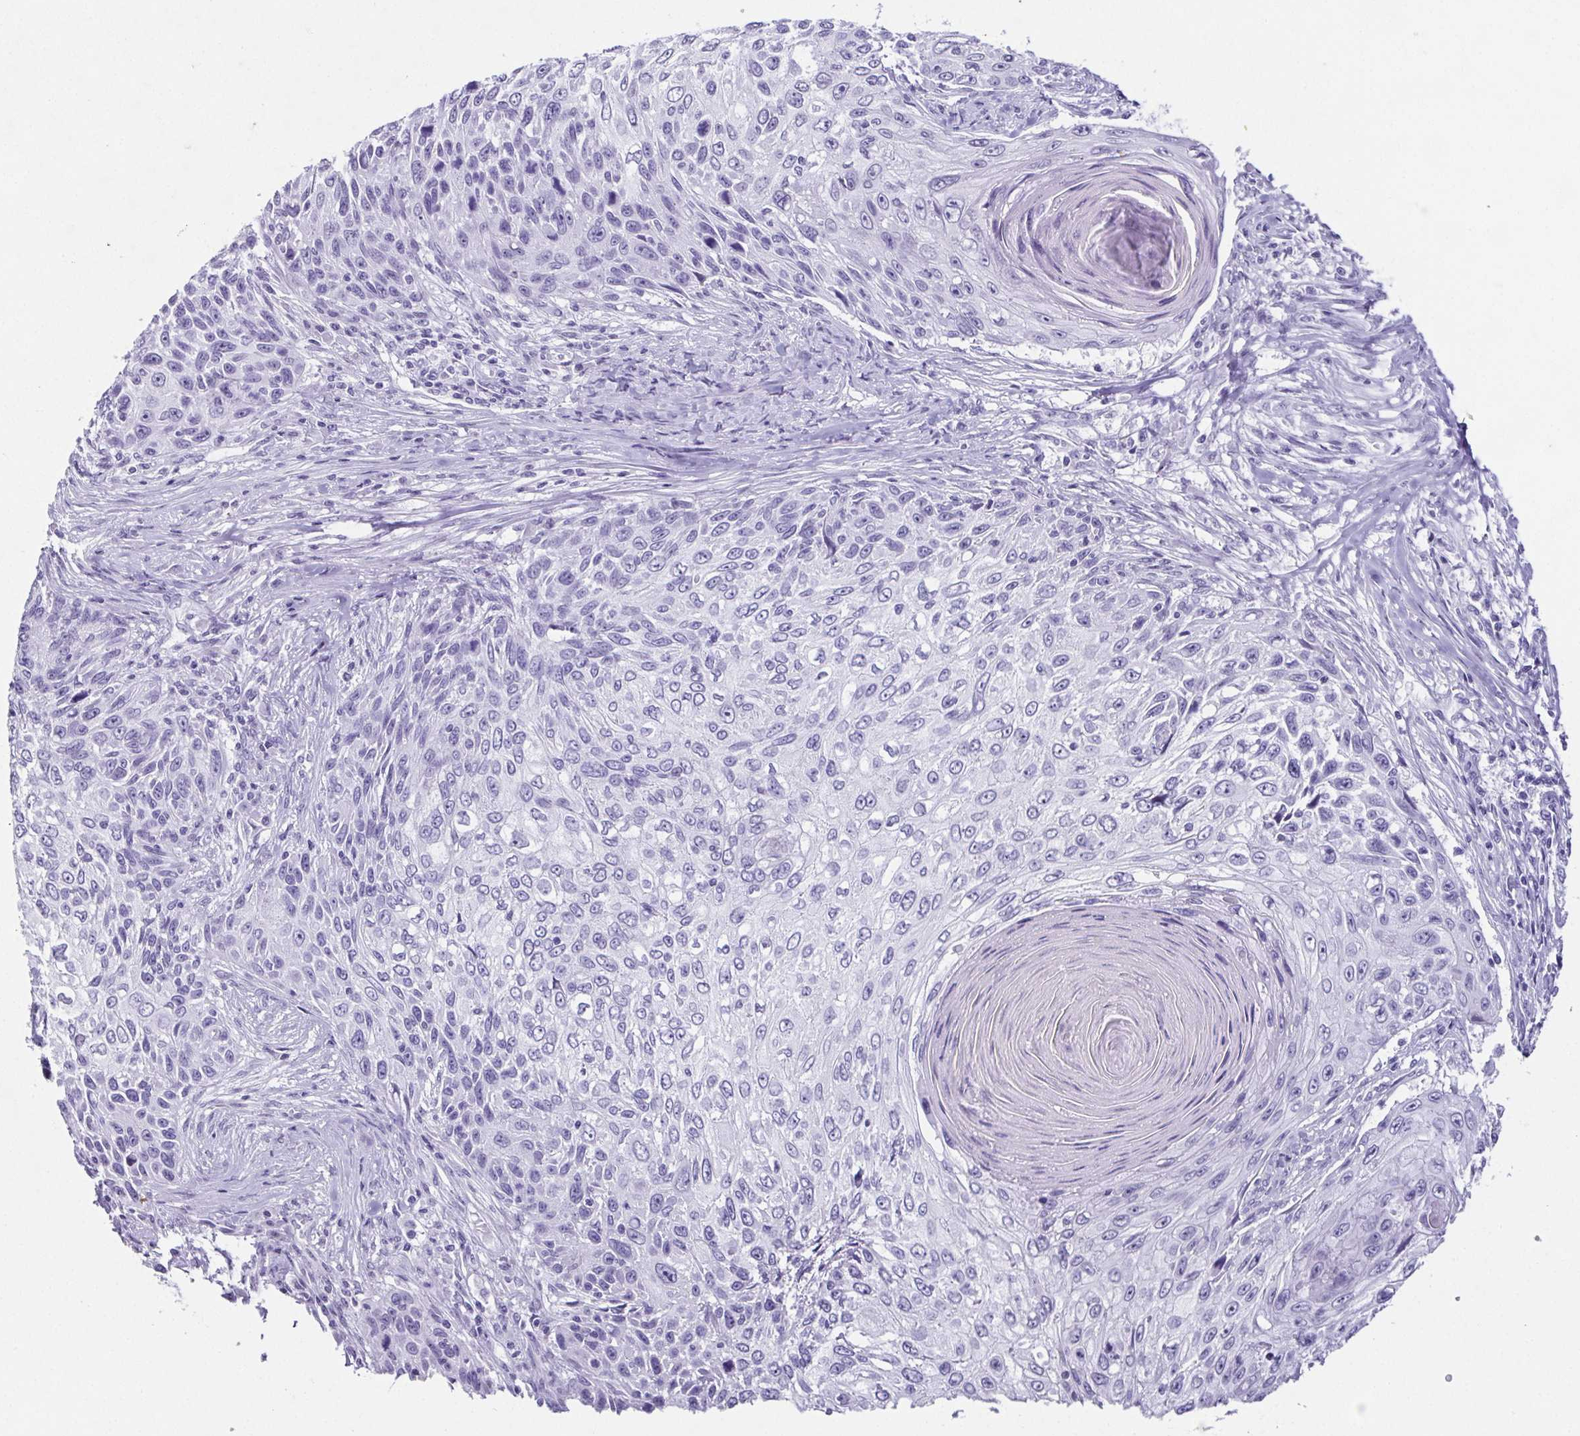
{"staining": {"intensity": "negative", "quantity": "none", "location": "none"}, "tissue": "skin cancer", "cell_type": "Tumor cells", "image_type": "cancer", "snomed": [{"axis": "morphology", "description": "Squamous cell carcinoma, NOS"}, {"axis": "topography", "description": "Skin"}], "caption": "Human squamous cell carcinoma (skin) stained for a protein using IHC demonstrates no expression in tumor cells.", "gene": "ESX1", "patient": {"sex": "male", "age": 92}}